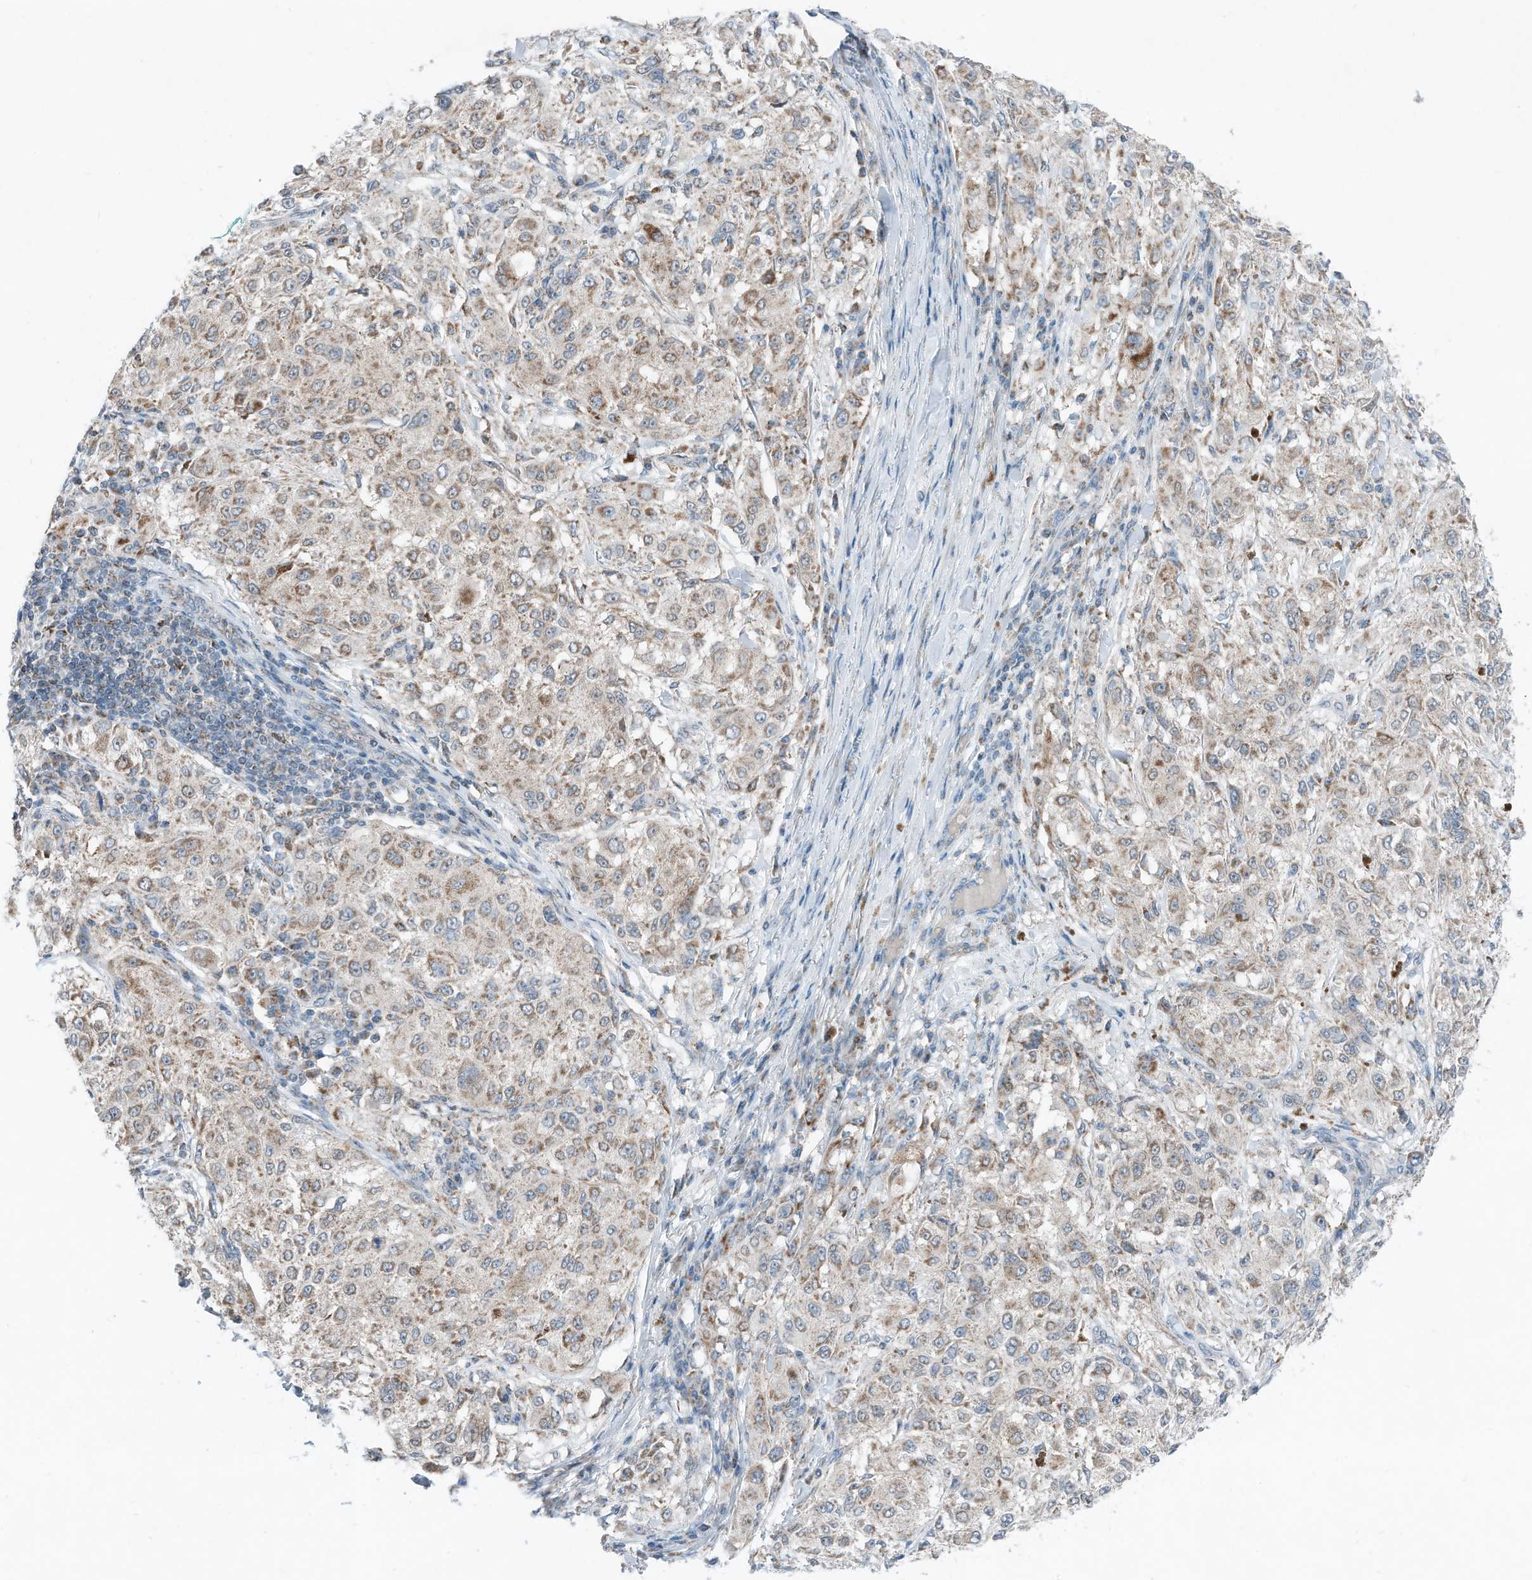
{"staining": {"intensity": "moderate", "quantity": "25%-75%", "location": "cytoplasmic/membranous"}, "tissue": "melanoma", "cell_type": "Tumor cells", "image_type": "cancer", "snomed": [{"axis": "morphology", "description": "Necrosis, NOS"}, {"axis": "morphology", "description": "Malignant melanoma, NOS"}, {"axis": "topography", "description": "Skin"}], "caption": "This photomicrograph demonstrates immunohistochemistry (IHC) staining of human malignant melanoma, with medium moderate cytoplasmic/membranous staining in approximately 25%-75% of tumor cells.", "gene": "RMND1", "patient": {"sex": "female", "age": 87}}